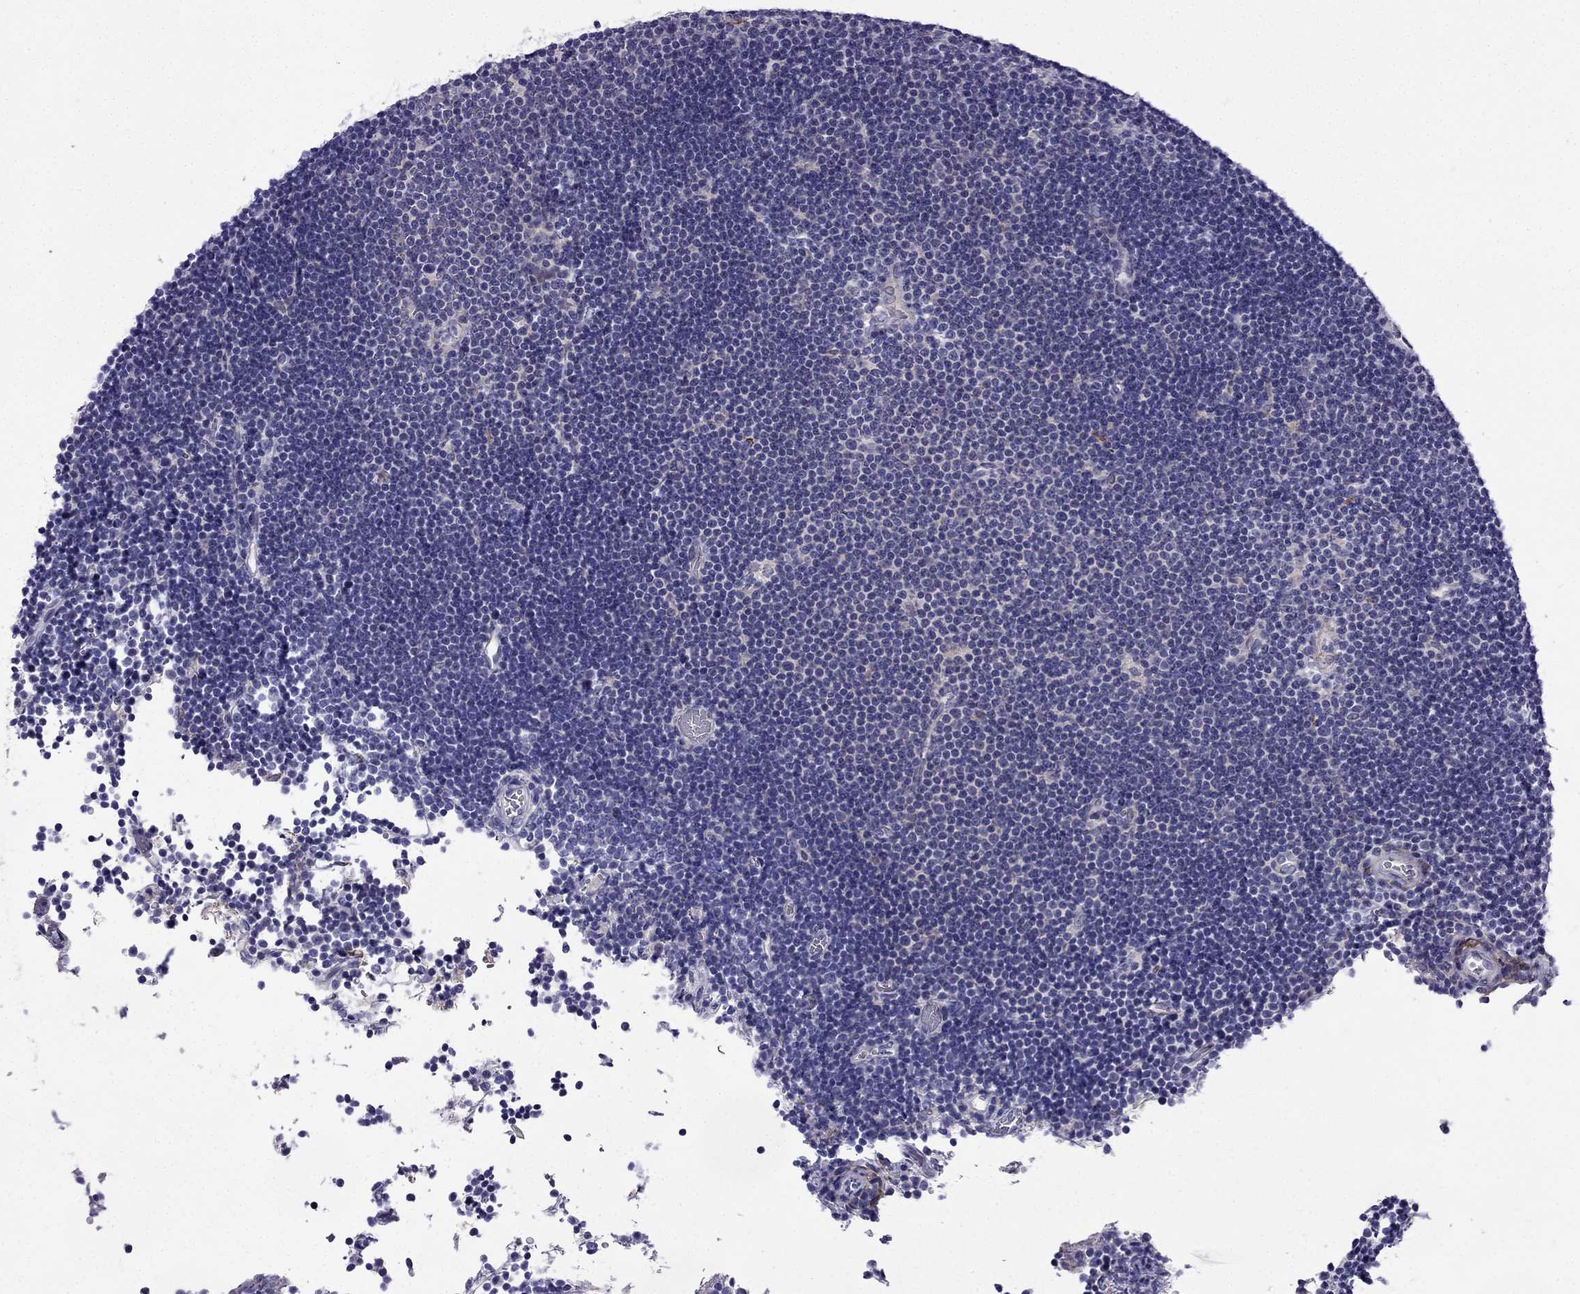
{"staining": {"intensity": "negative", "quantity": "none", "location": "none"}, "tissue": "lymphoma", "cell_type": "Tumor cells", "image_type": "cancer", "snomed": [{"axis": "morphology", "description": "Malignant lymphoma, non-Hodgkin's type, Low grade"}, {"axis": "topography", "description": "Brain"}], "caption": "Tumor cells show no significant positivity in lymphoma. (DAB immunohistochemistry (IHC) visualized using brightfield microscopy, high magnification).", "gene": "PI16", "patient": {"sex": "female", "age": 66}}